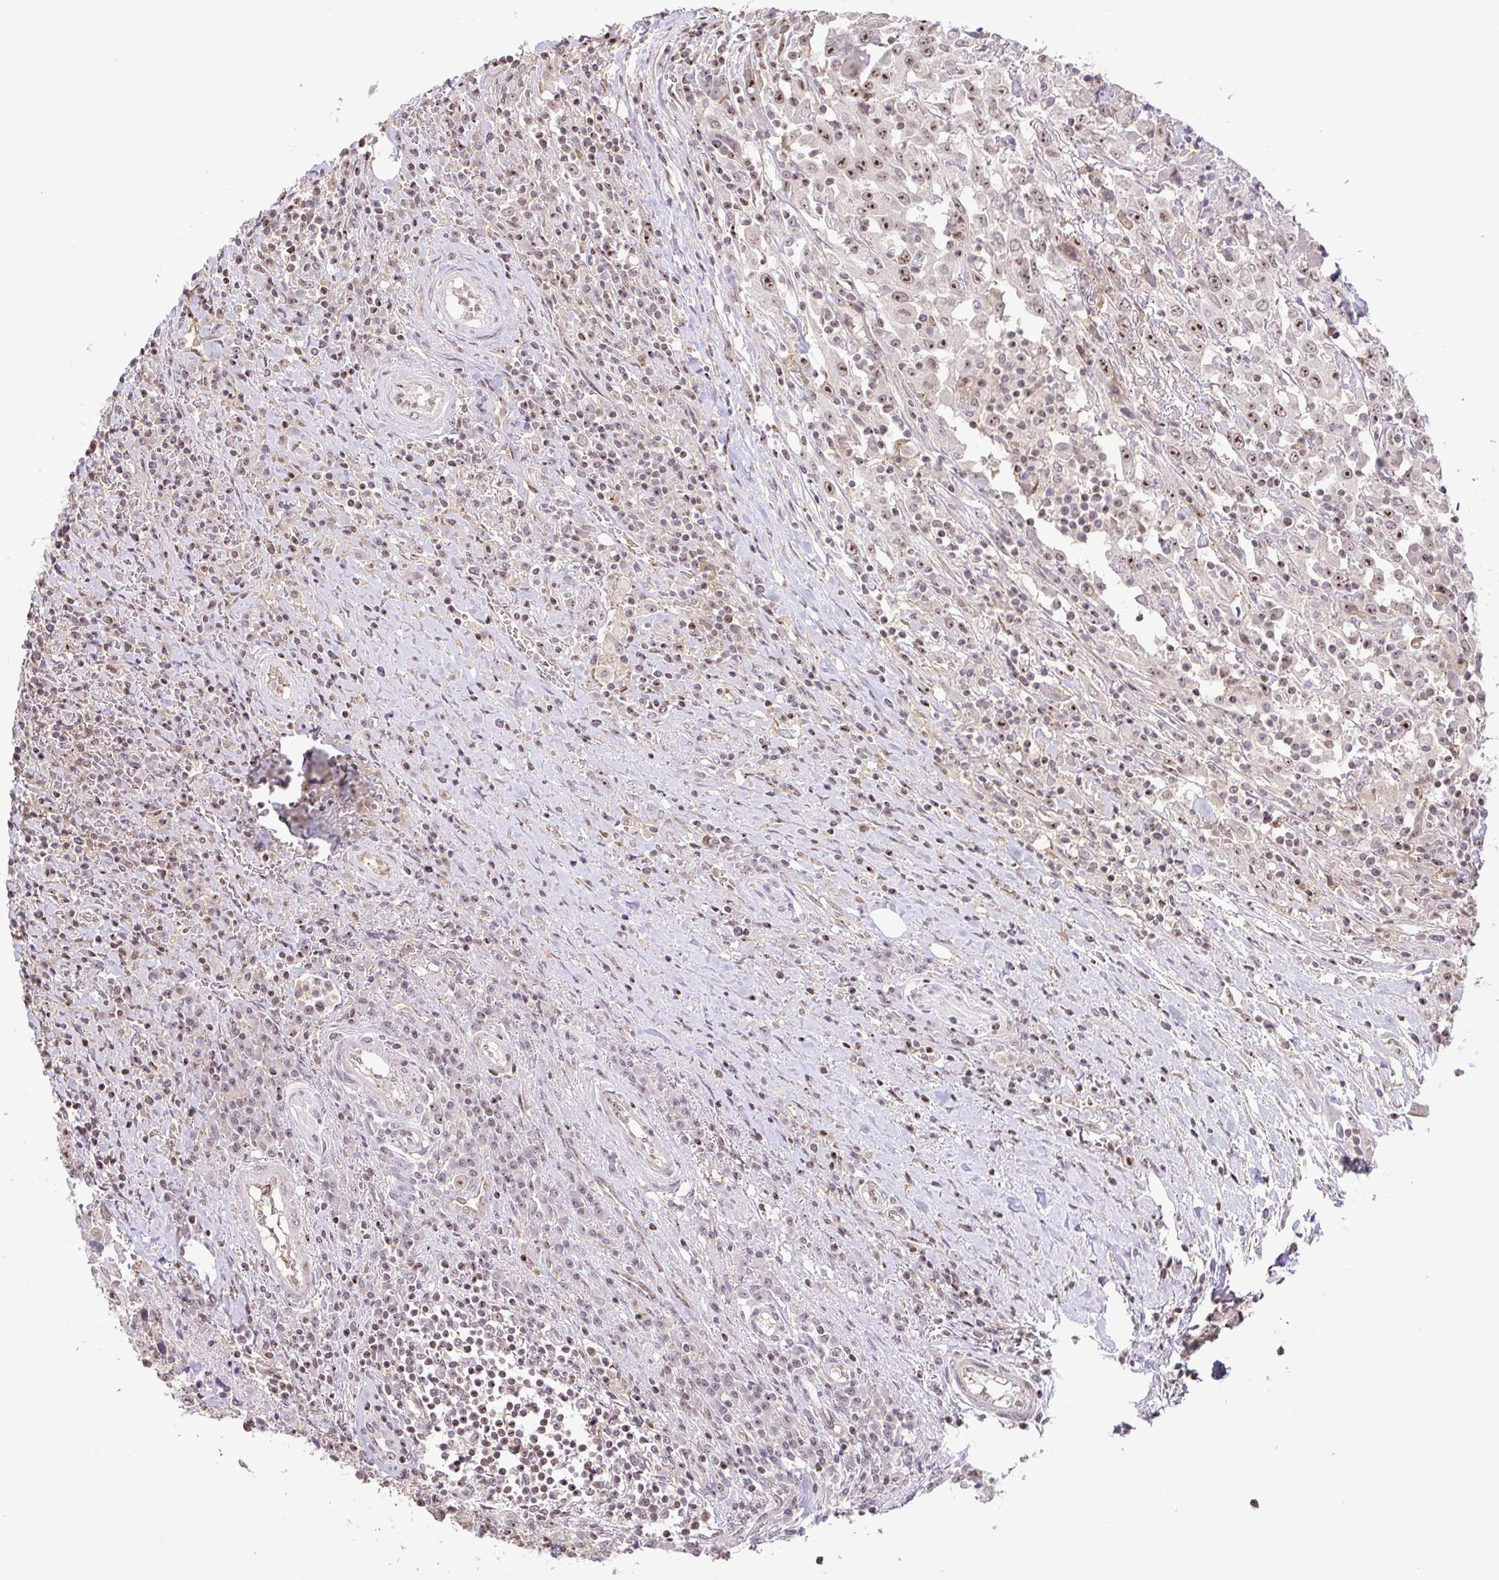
{"staining": {"intensity": "moderate", "quantity": ">75%", "location": "nuclear"}, "tissue": "urothelial cancer", "cell_type": "Tumor cells", "image_type": "cancer", "snomed": [{"axis": "morphology", "description": "Urothelial carcinoma, High grade"}, {"axis": "topography", "description": "Urinary bladder"}], "caption": "Moderate nuclear staining for a protein is appreciated in about >75% of tumor cells of urothelial cancer using IHC.", "gene": "RSL24D1", "patient": {"sex": "male", "age": 61}}